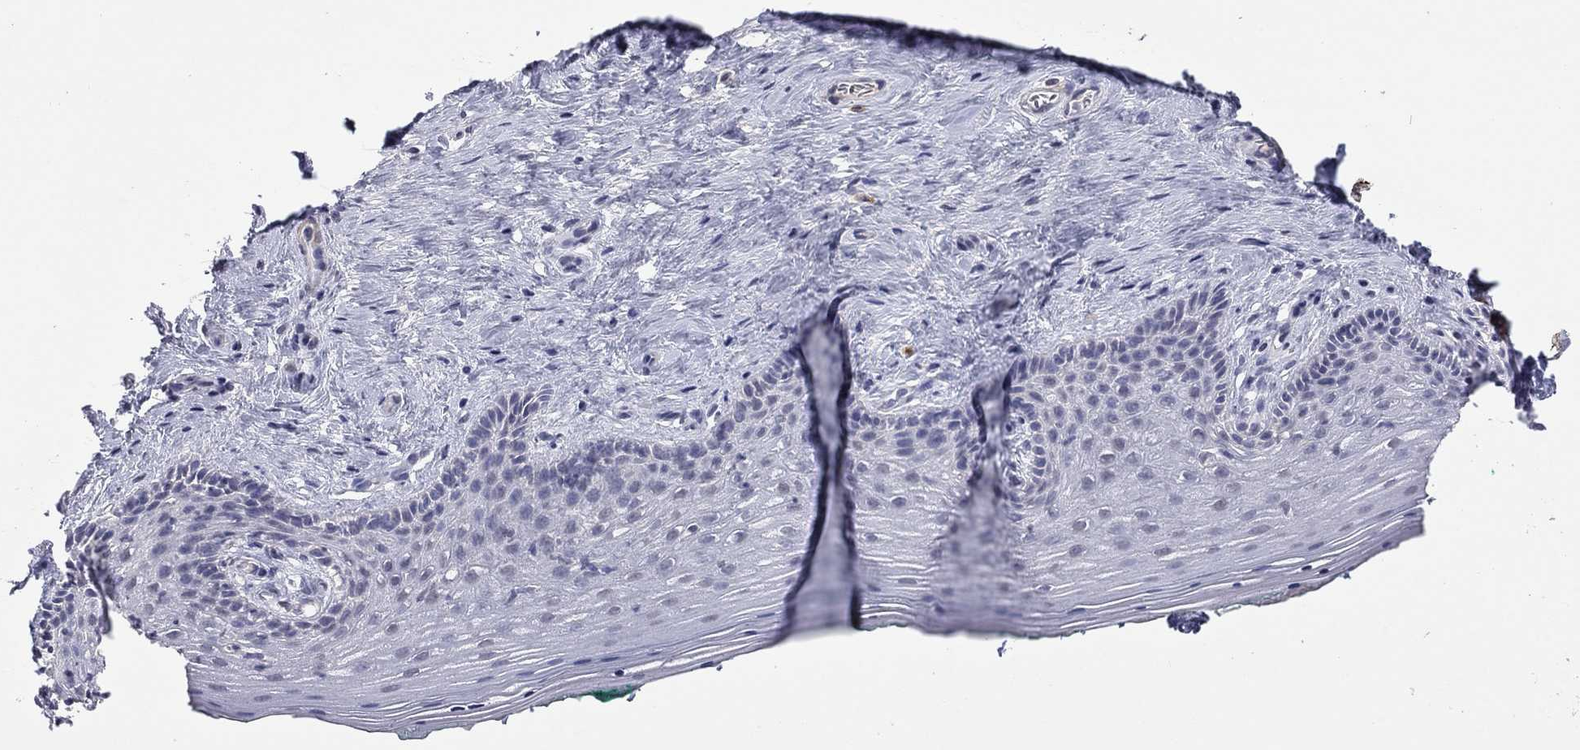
{"staining": {"intensity": "negative", "quantity": "none", "location": "none"}, "tissue": "vagina", "cell_type": "Squamous epithelial cells", "image_type": "normal", "snomed": [{"axis": "morphology", "description": "Normal tissue, NOS"}, {"axis": "topography", "description": "Vagina"}], "caption": "DAB immunohistochemical staining of normal vagina exhibits no significant expression in squamous epithelial cells.", "gene": "IP6K3", "patient": {"sex": "female", "age": 45}}